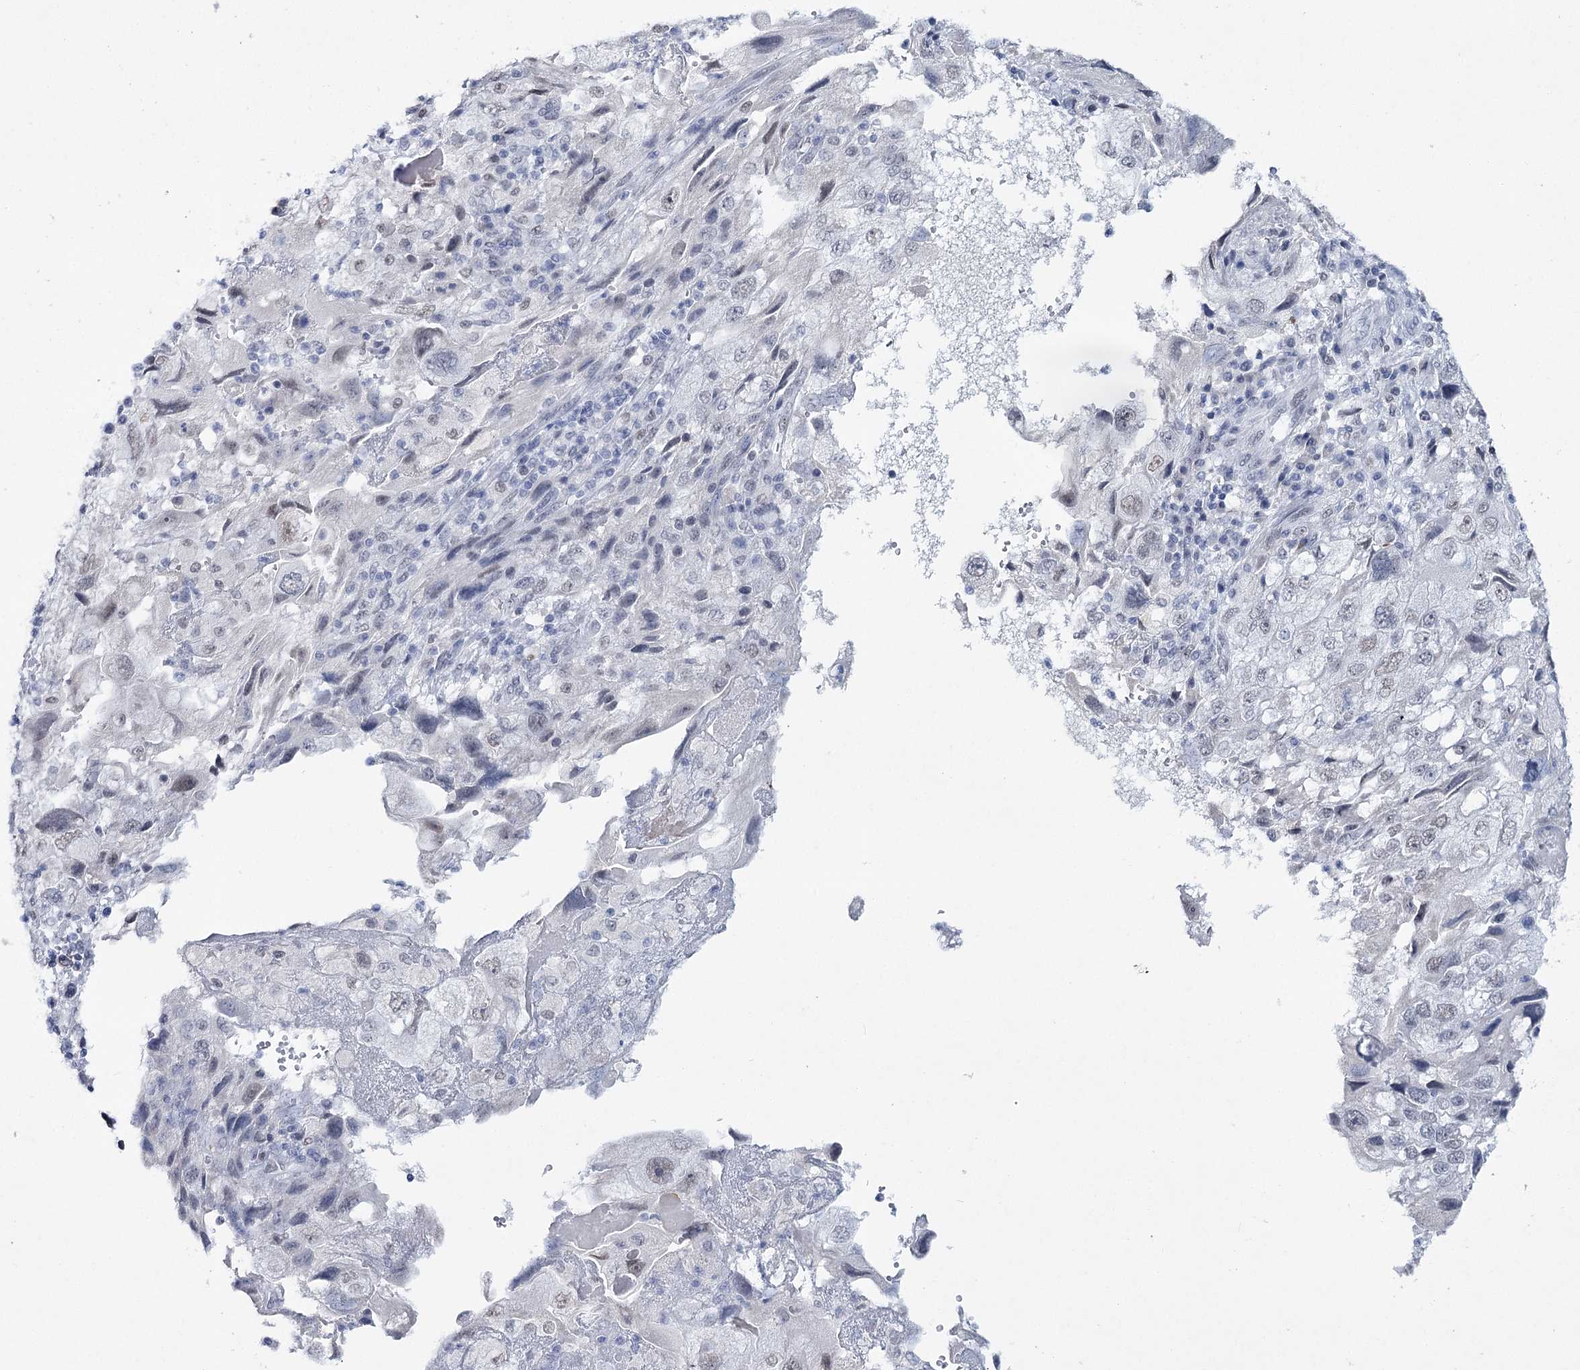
{"staining": {"intensity": "weak", "quantity": "<25%", "location": "nuclear"}, "tissue": "endometrial cancer", "cell_type": "Tumor cells", "image_type": "cancer", "snomed": [{"axis": "morphology", "description": "Adenocarcinoma, NOS"}, {"axis": "topography", "description": "Endometrium"}], "caption": "There is no significant staining in tumor cells of endometrial cancer (adenocarcinoma).", "gene": "ZC3H8", "patient": {"sex": "female", "age": 49}}